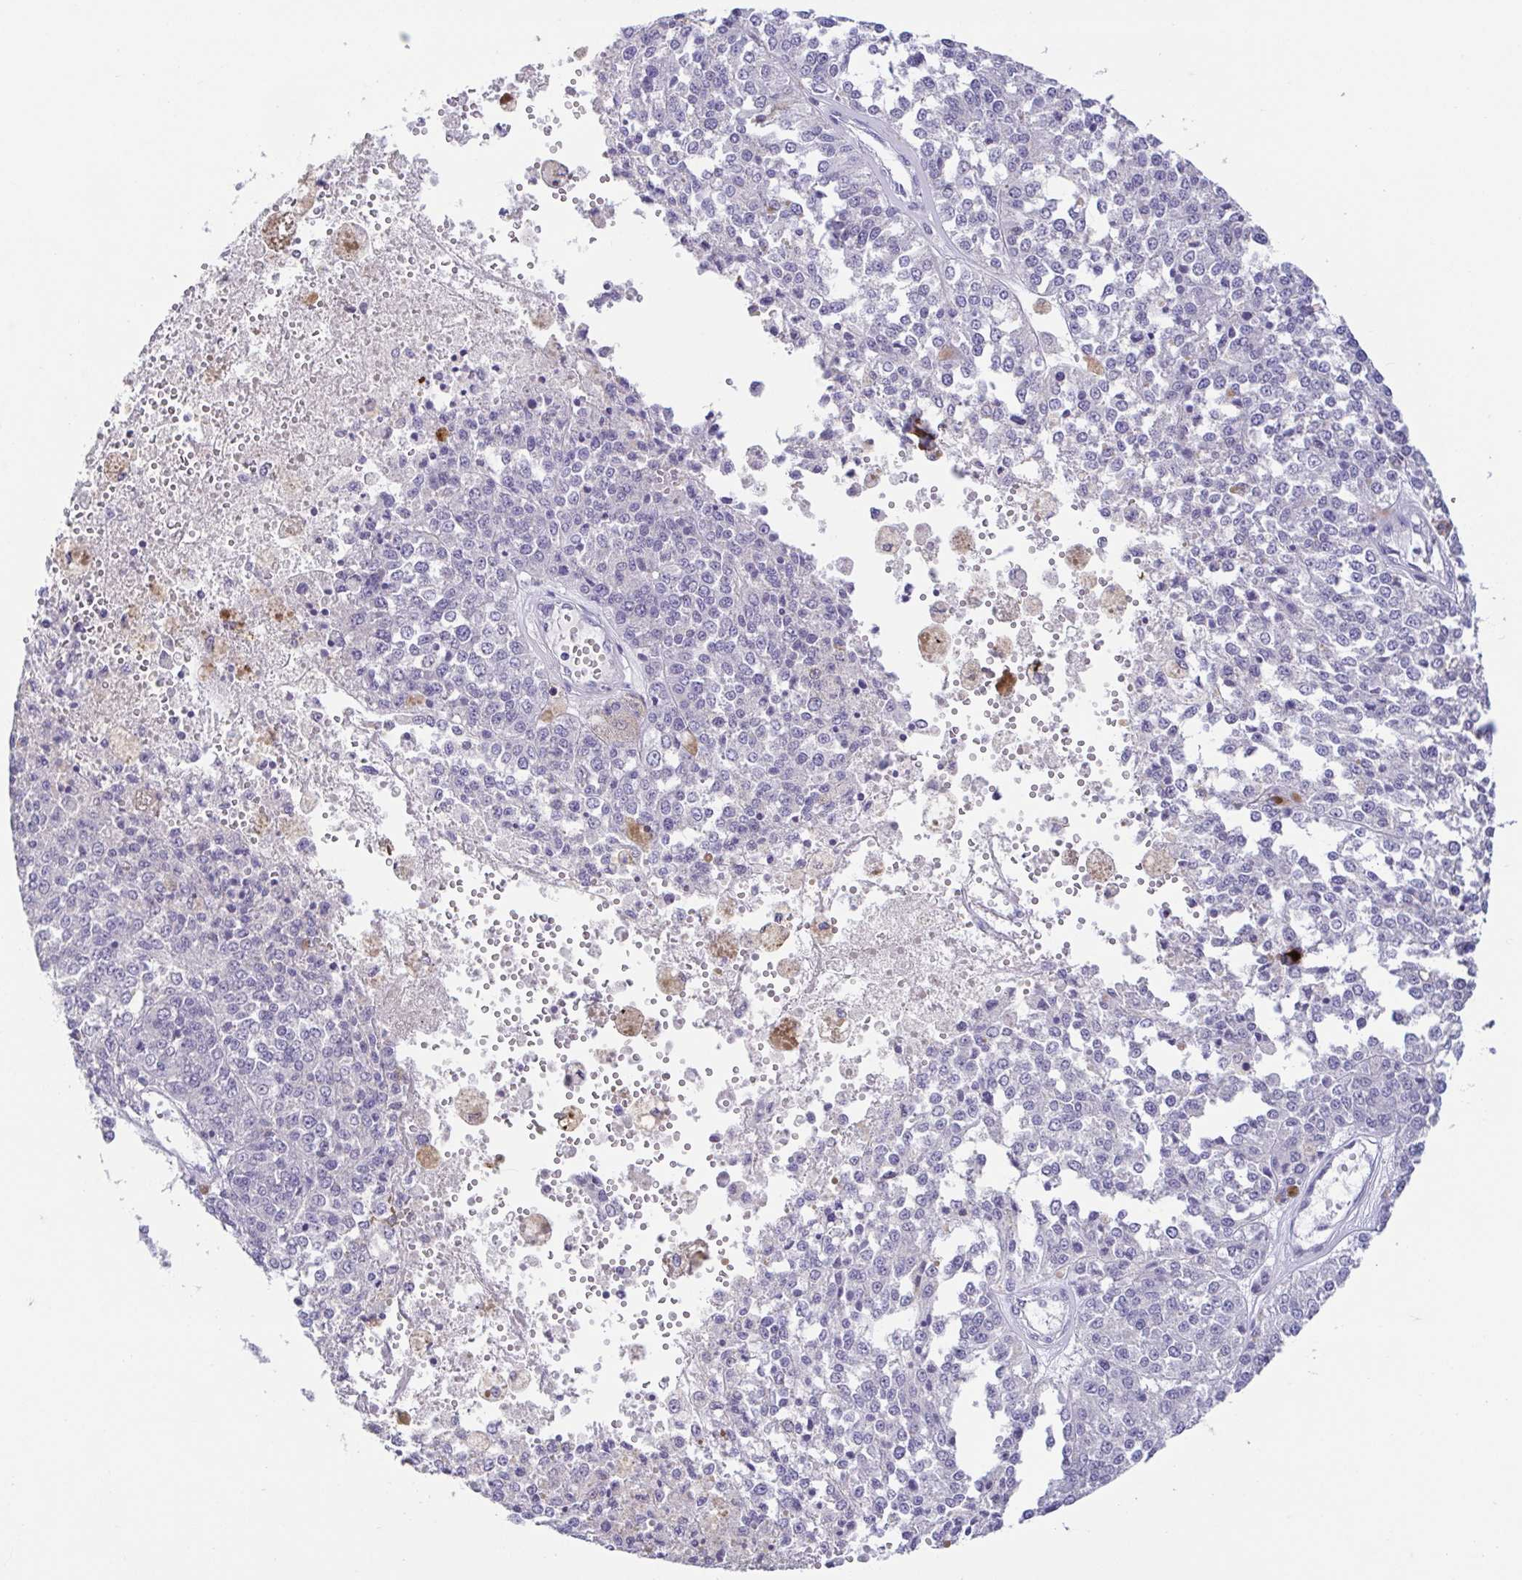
{"staining": {"intensity": "negative", "quantity": "none", "location": "none"}, "tissue": "melanoma", "cell_type": "Tumor cells", "image_type": "cancer", "snomed": [{"axis": "morphology", "description": "Malignant melanoma, Metastatic site"}, {"axis": "topography", "description": "Lymph node"}], "caption": "IHC histopathology image of human melanoma stained for a protein (brown), which demonstrates no staining in tumor cells.", "gene": "FABP3", "patient": {"sex": "female", "age": 64}}